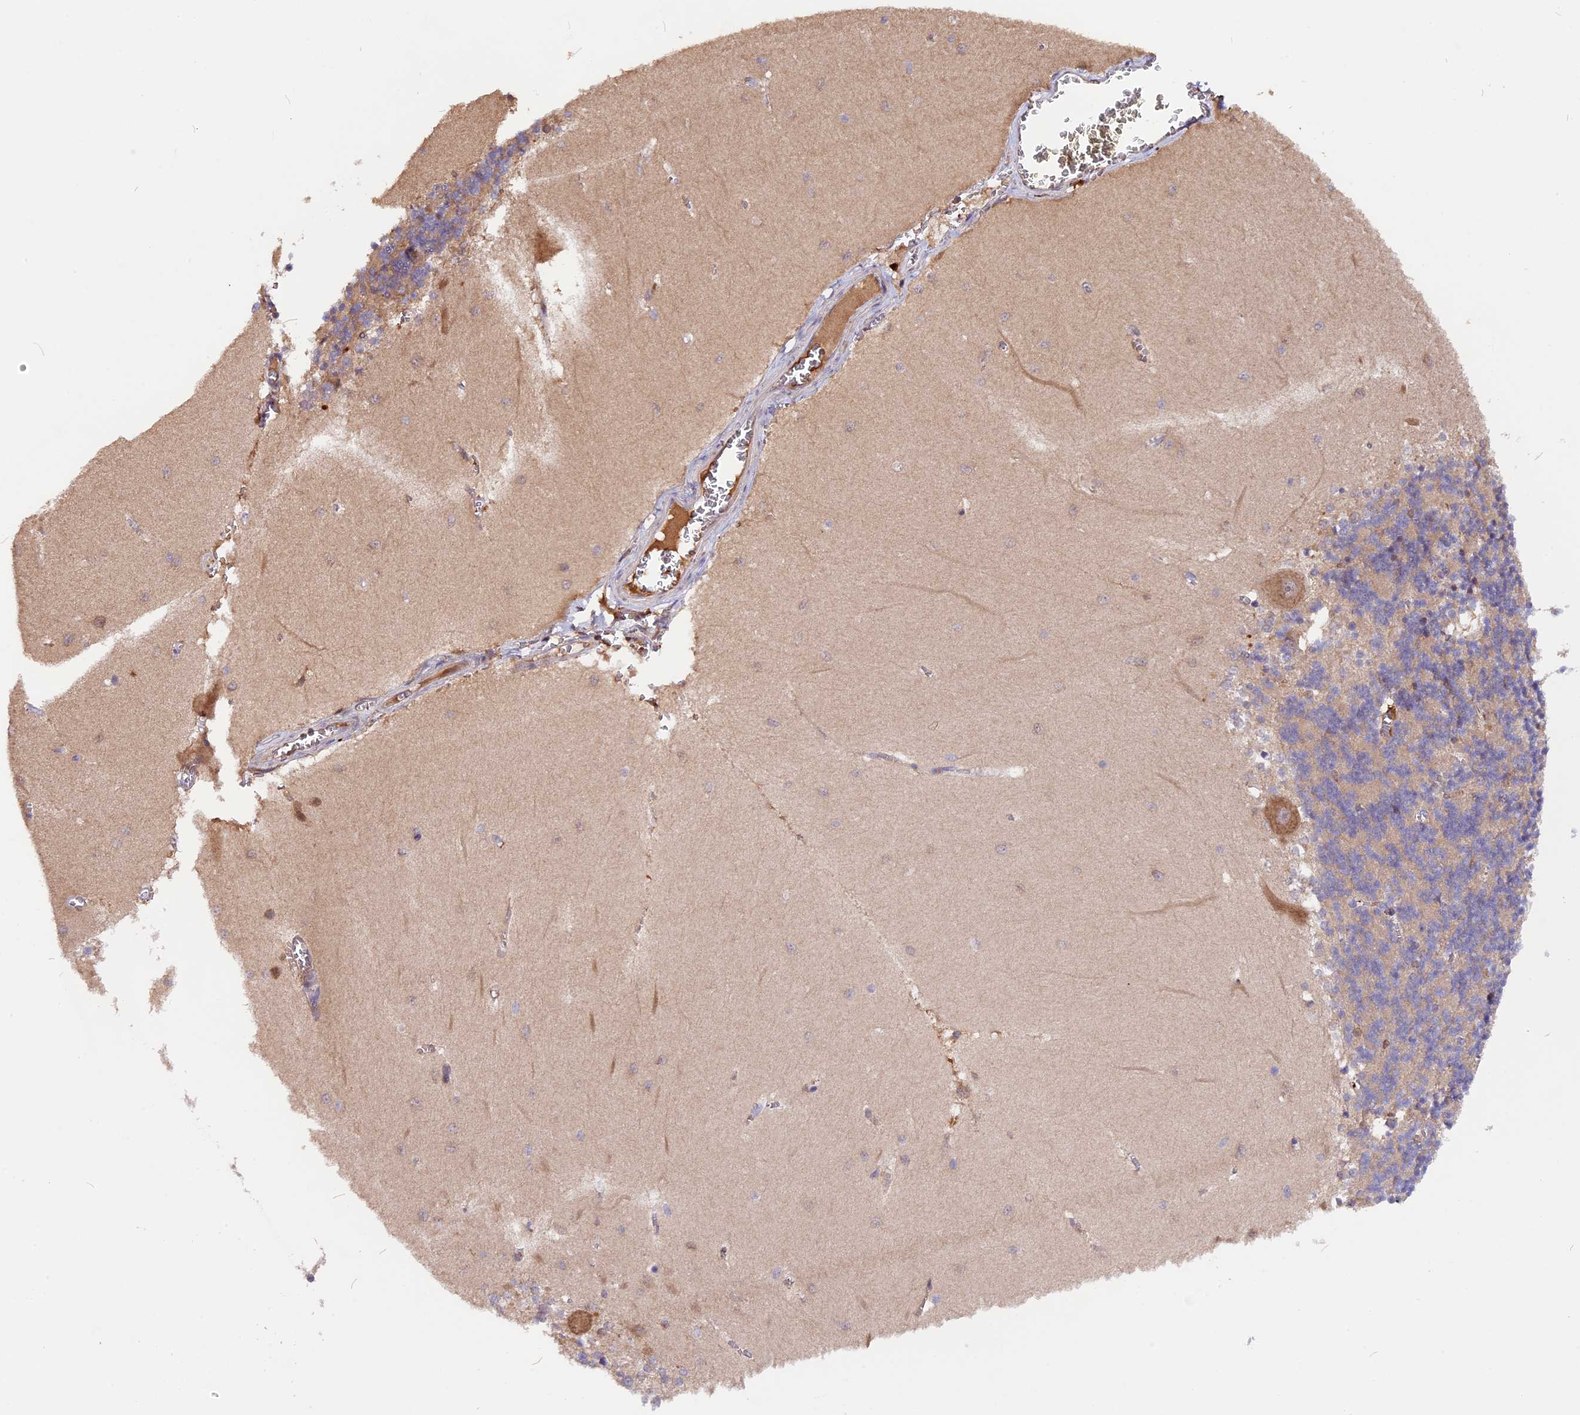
{"staining": {"intensity": "negative", "quantity": "none", "location": "none"}, "tissue": "cerebellum", "cell_type": "Cells in granular layer", "image_type": "normal", "snomed": [{"axis": "morphology", "description": "Normal tissue, NOS"}, {"axis": "topography", "description": "Cerebellum"}], "caption": "DAB immunohistochemical staining of benign cerebellum exhibits no significant positivity in cells in granular layer. (DAB IHC with hematoxylin counter stain).", "gene": "MARK4", "patient": {"sex": "male", "age": 37}}